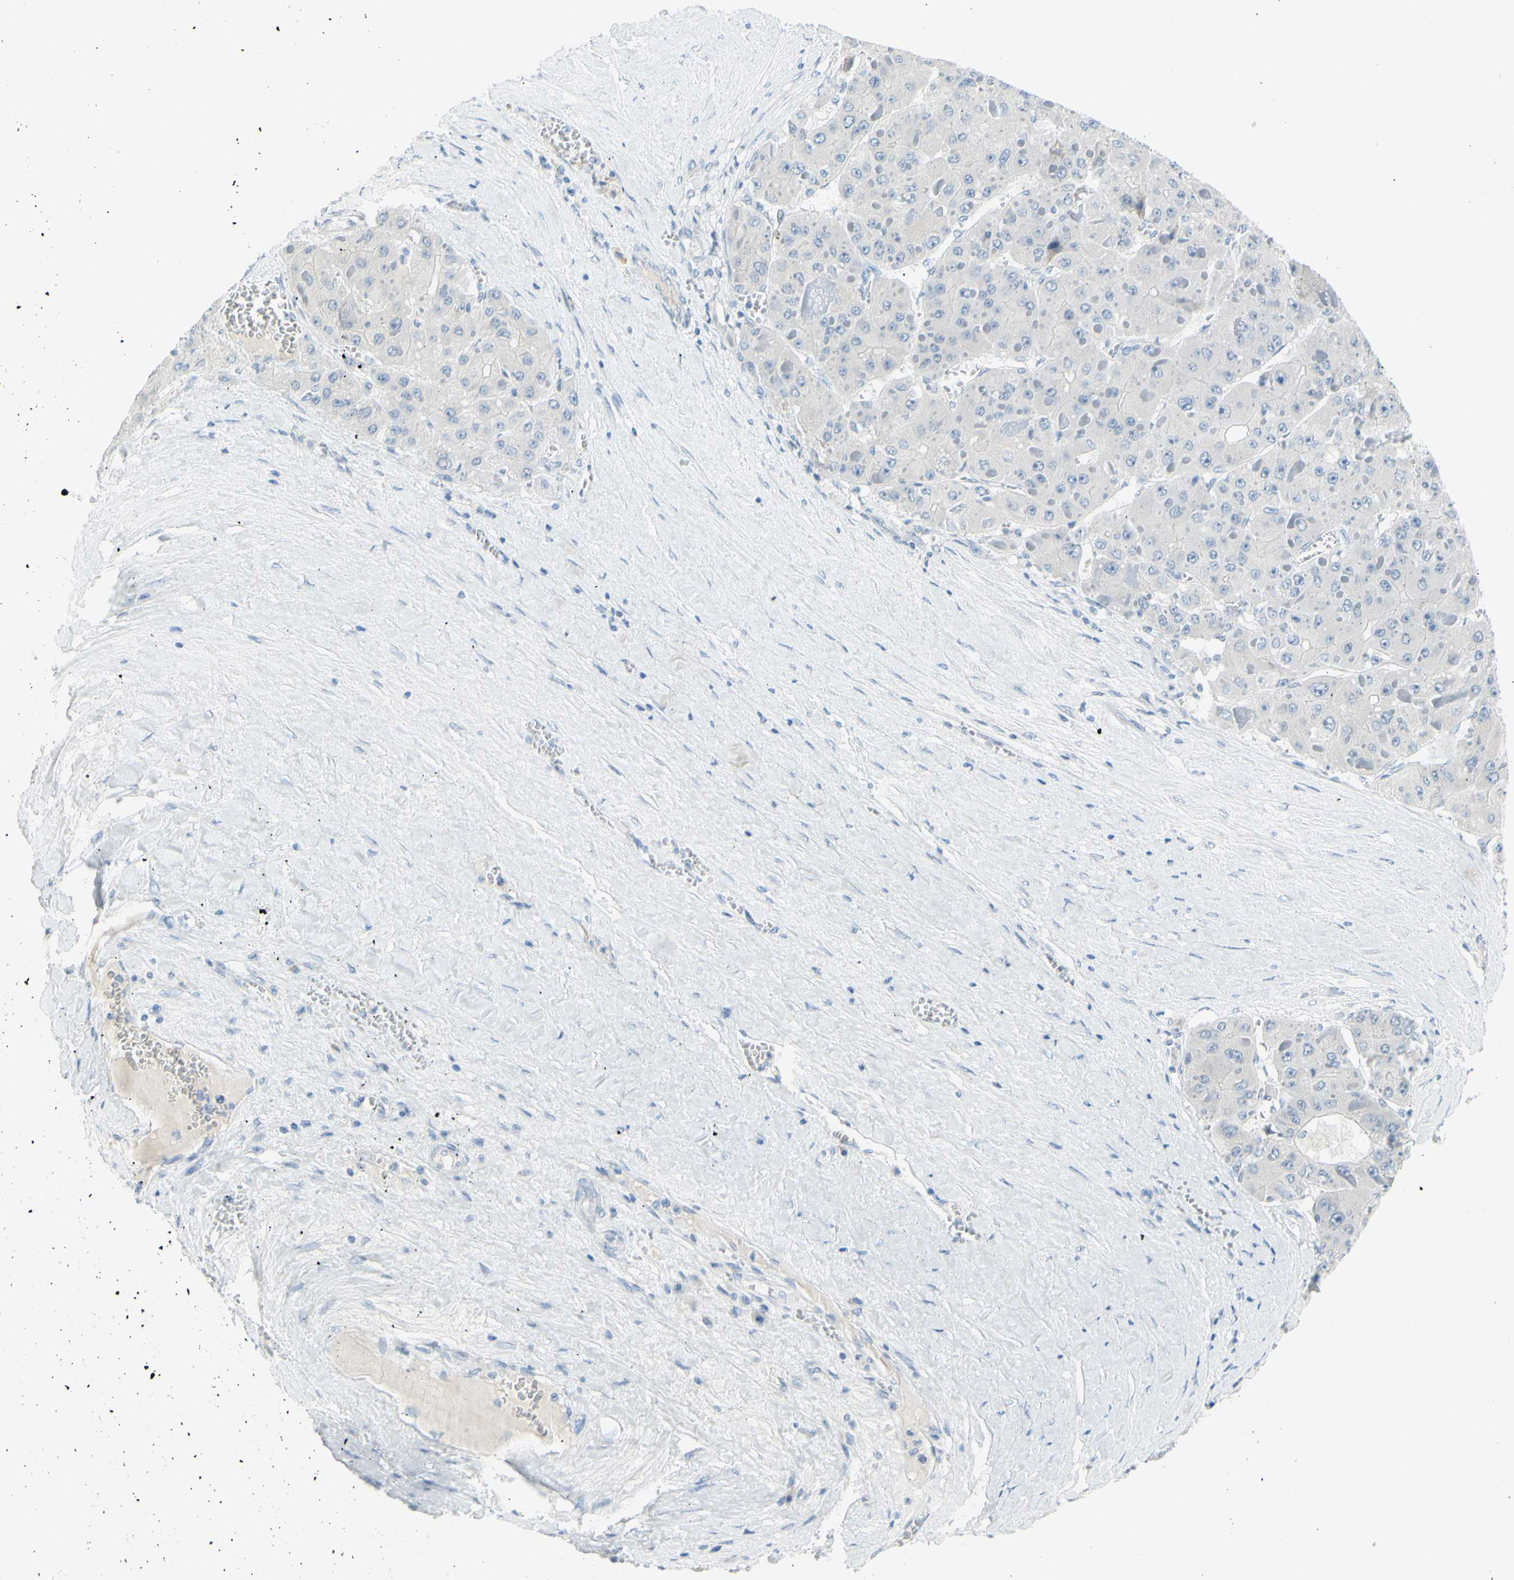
{"staining": {"intensity": "negative", "quantity": "none", "location": "none"}, "tissue": "liver cancer", "cell_type": "Tumor cells", "image_type": "cancer", "snomed": [{"axis": "morphology", "description": "Carcinoma, Hepatocellular, NOS"}, {"axis": "topography", "description": "Liver"}], "caption": "Immunohistochemical staining of hepatocellular carcinoma (liver) exhibits no significant positivity in tumor cells. Nuclei are stained in blue.", "gene": "DCT", "patient": {"sex": "female", "age": 73}}